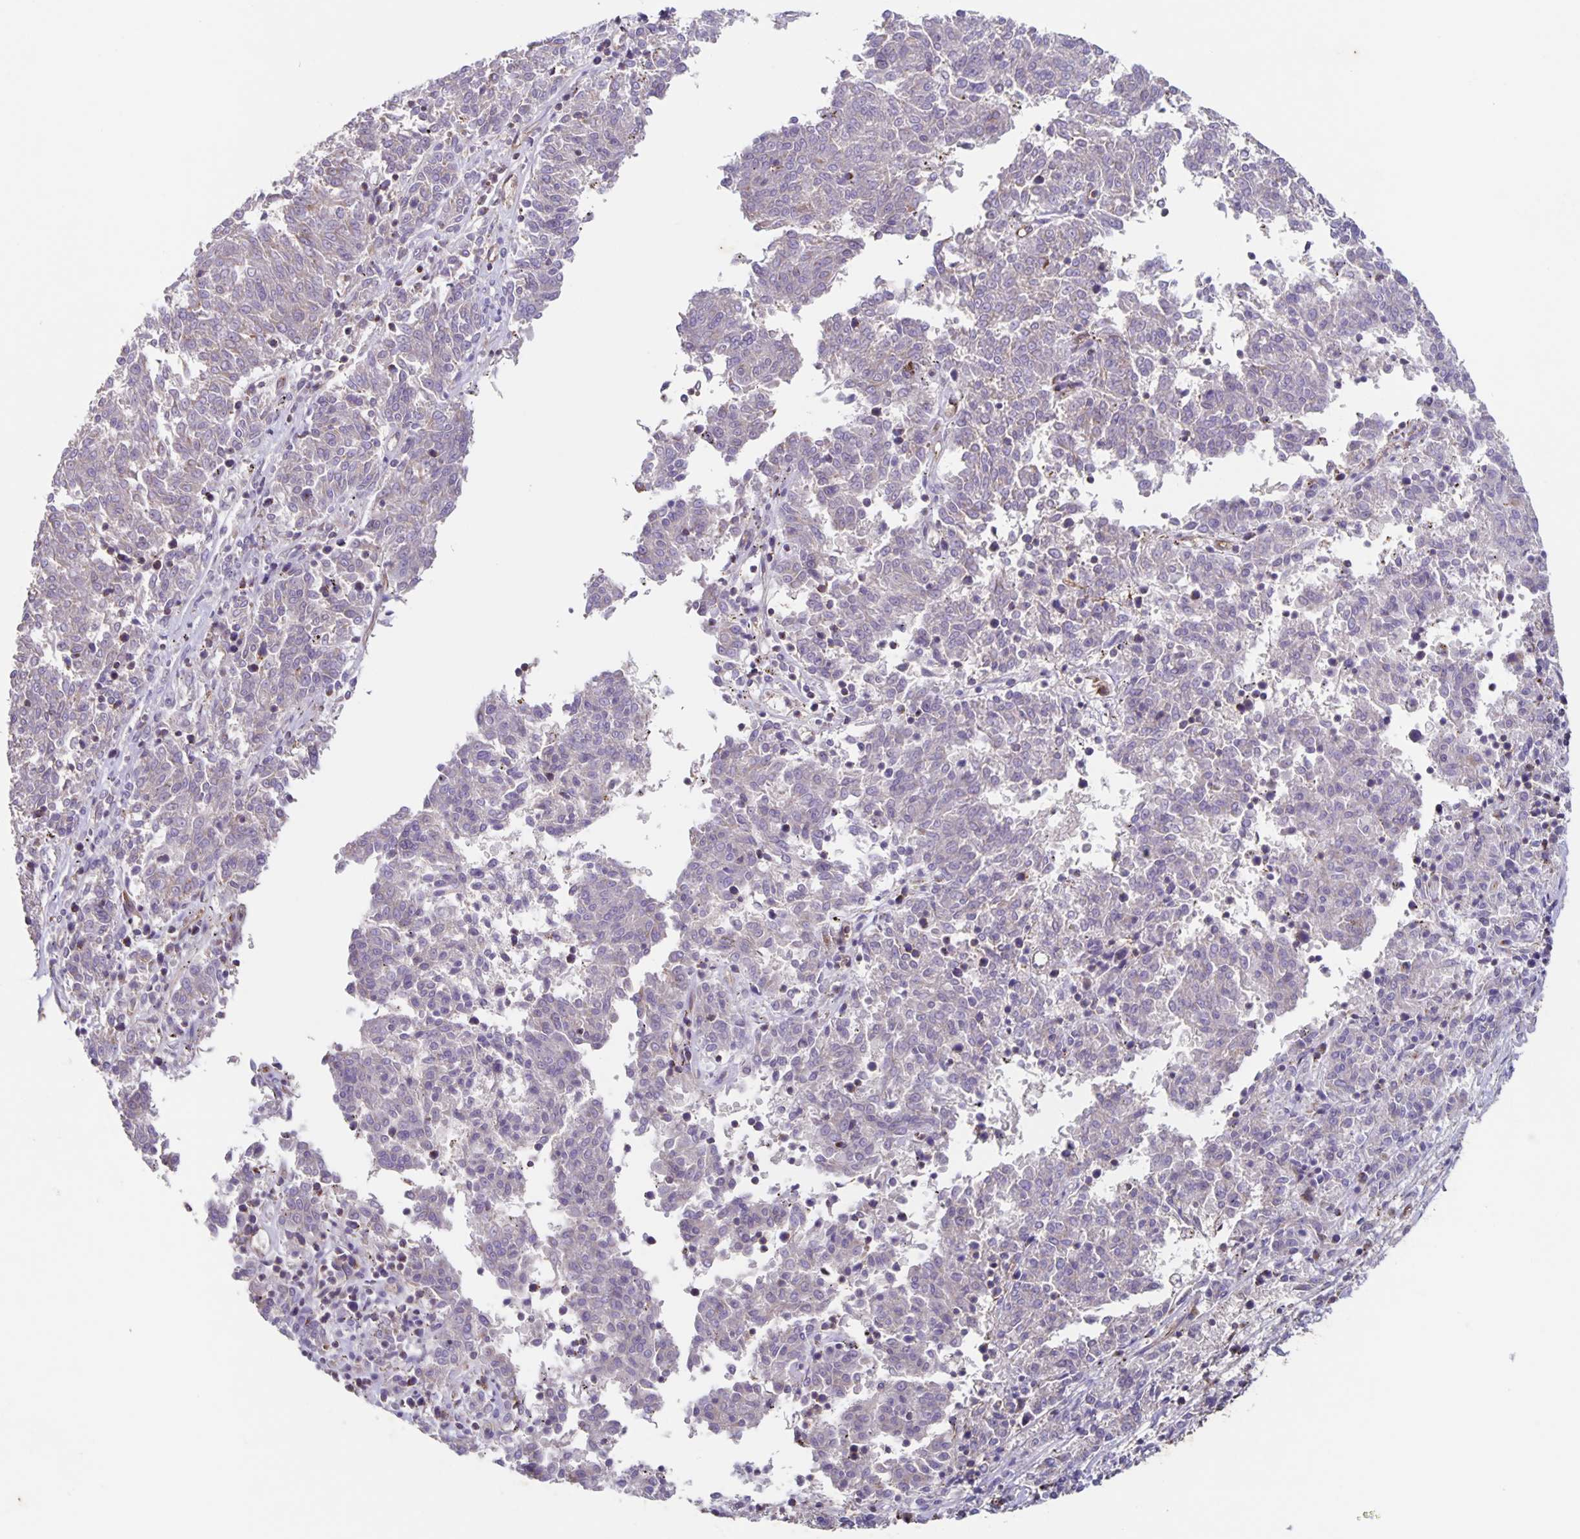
{"staining": {"intensity": "negative", "quantity": "none", "location": "none"}, "tissue": "melanoma", "cell_type": "Tumor cells", "image_type": "cancer", "snomed": [{"axis": "morphology", "description": "Malignant melanoma, NOS"}, {"axis": "topography", "description": "Skin"}], "caption": "Malignant melanoma stained for a protein using immunohistochemistry (IHC) exhibits no expression tumor cells.", "gene": "ITGA2", "patient": {"sex": "female", "age": 72}}